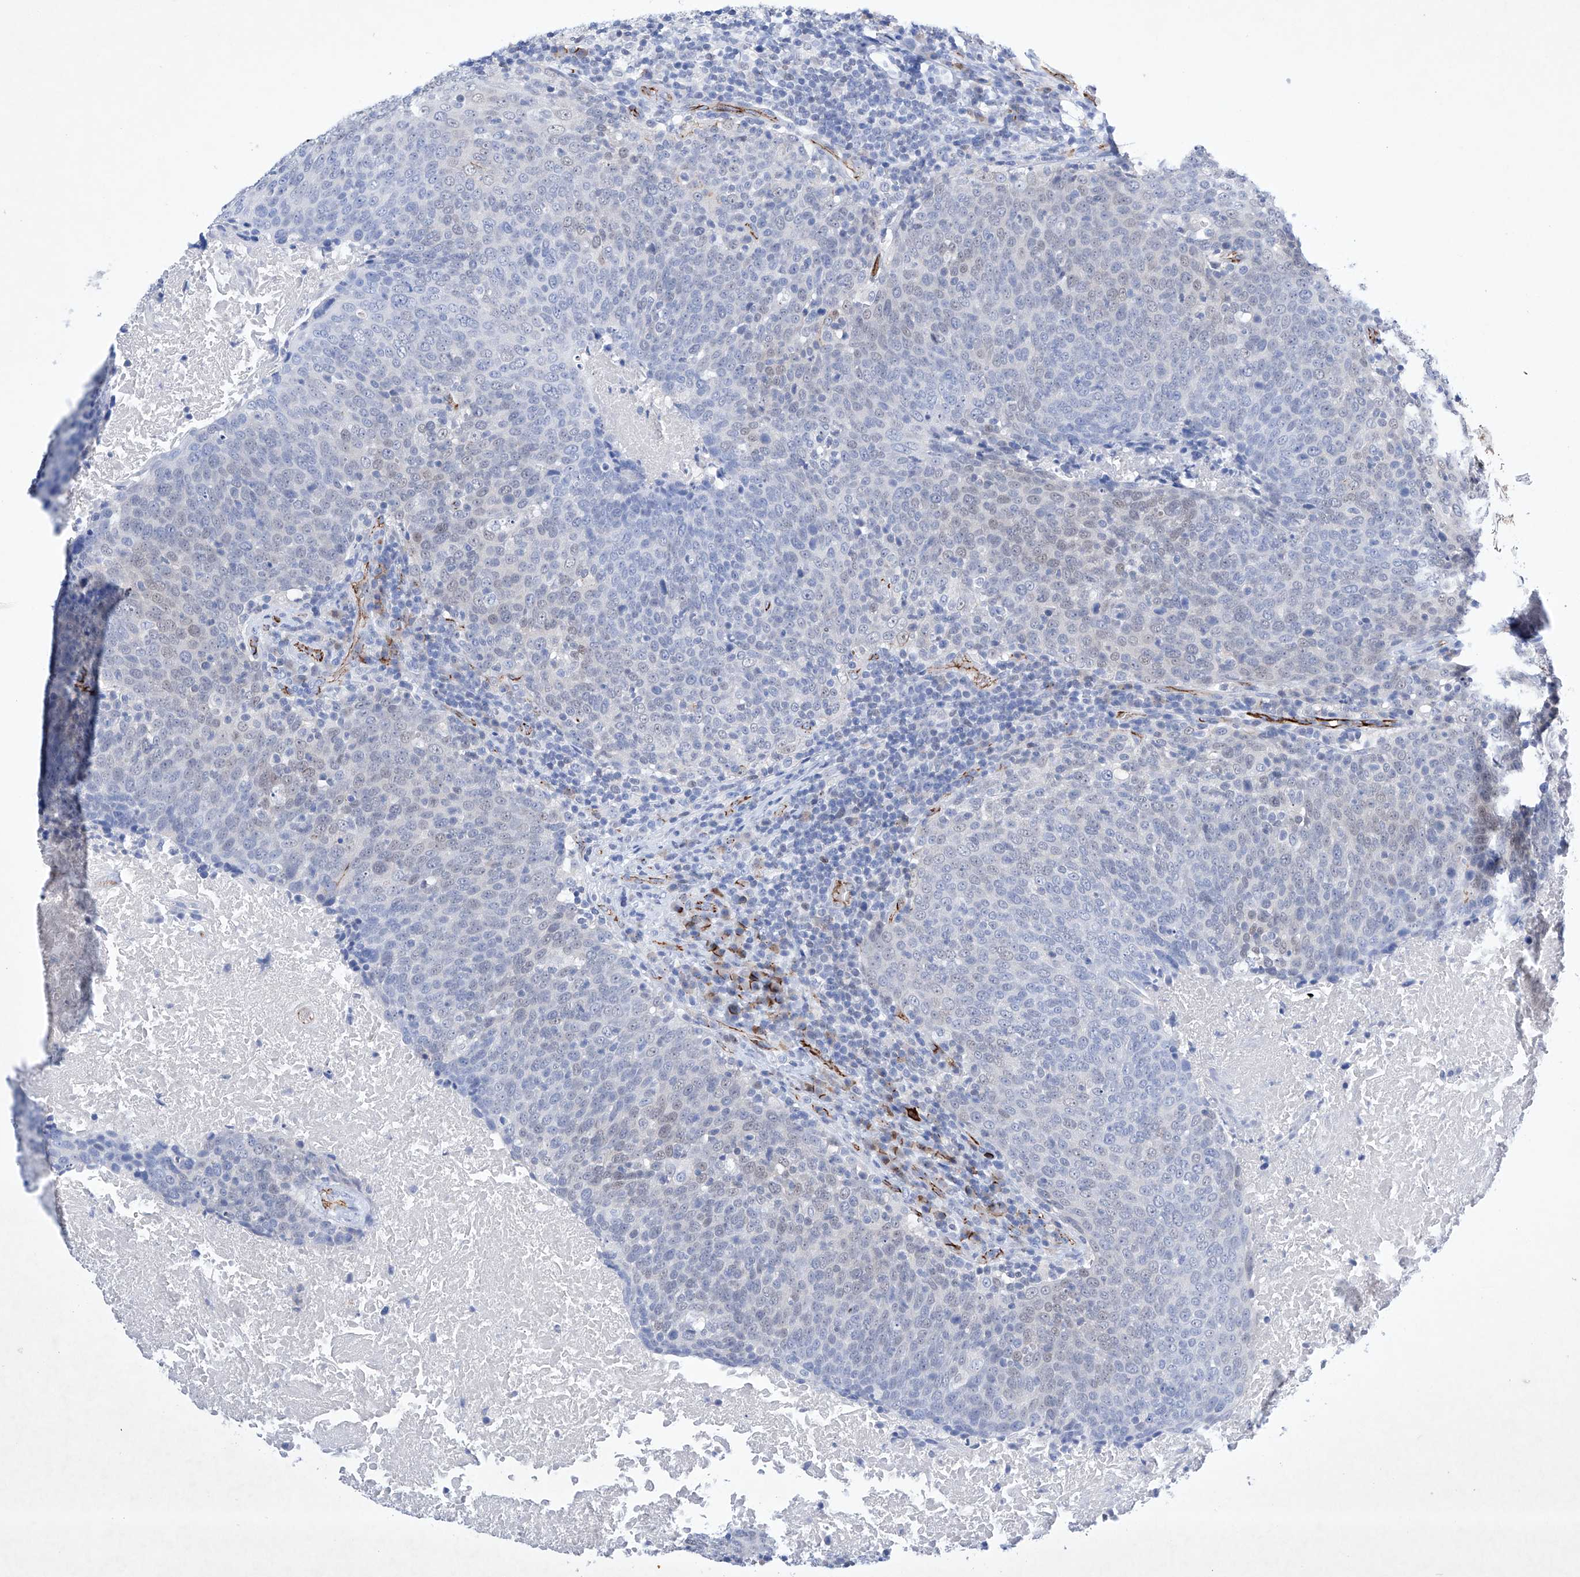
{"staining": {"intensity": "weak", "quantity": "<25%", "location": "nuclear"}, "tissue": "head and neck cancer", "cell_type": "Tumor cells", "image_type": "cancer", "snomed": [{"axis": "morphology", "description": "Squamous cell carcinoma, NOS"}, {"axis": "morphology", "description": "Squamous cell carcinoma, metastatic, NOS"}, {"axis": "topography", "description": "Lymph node"}, {"axis": "topography", "description": "Head-Neck"}], "caption": "Histopathology image shows no significant protein expression in tumor cells of head and neck cancer (squamous cell carcinoma).", "gene": "ETV7", "patient": {"sex": "male", "age": 62}}